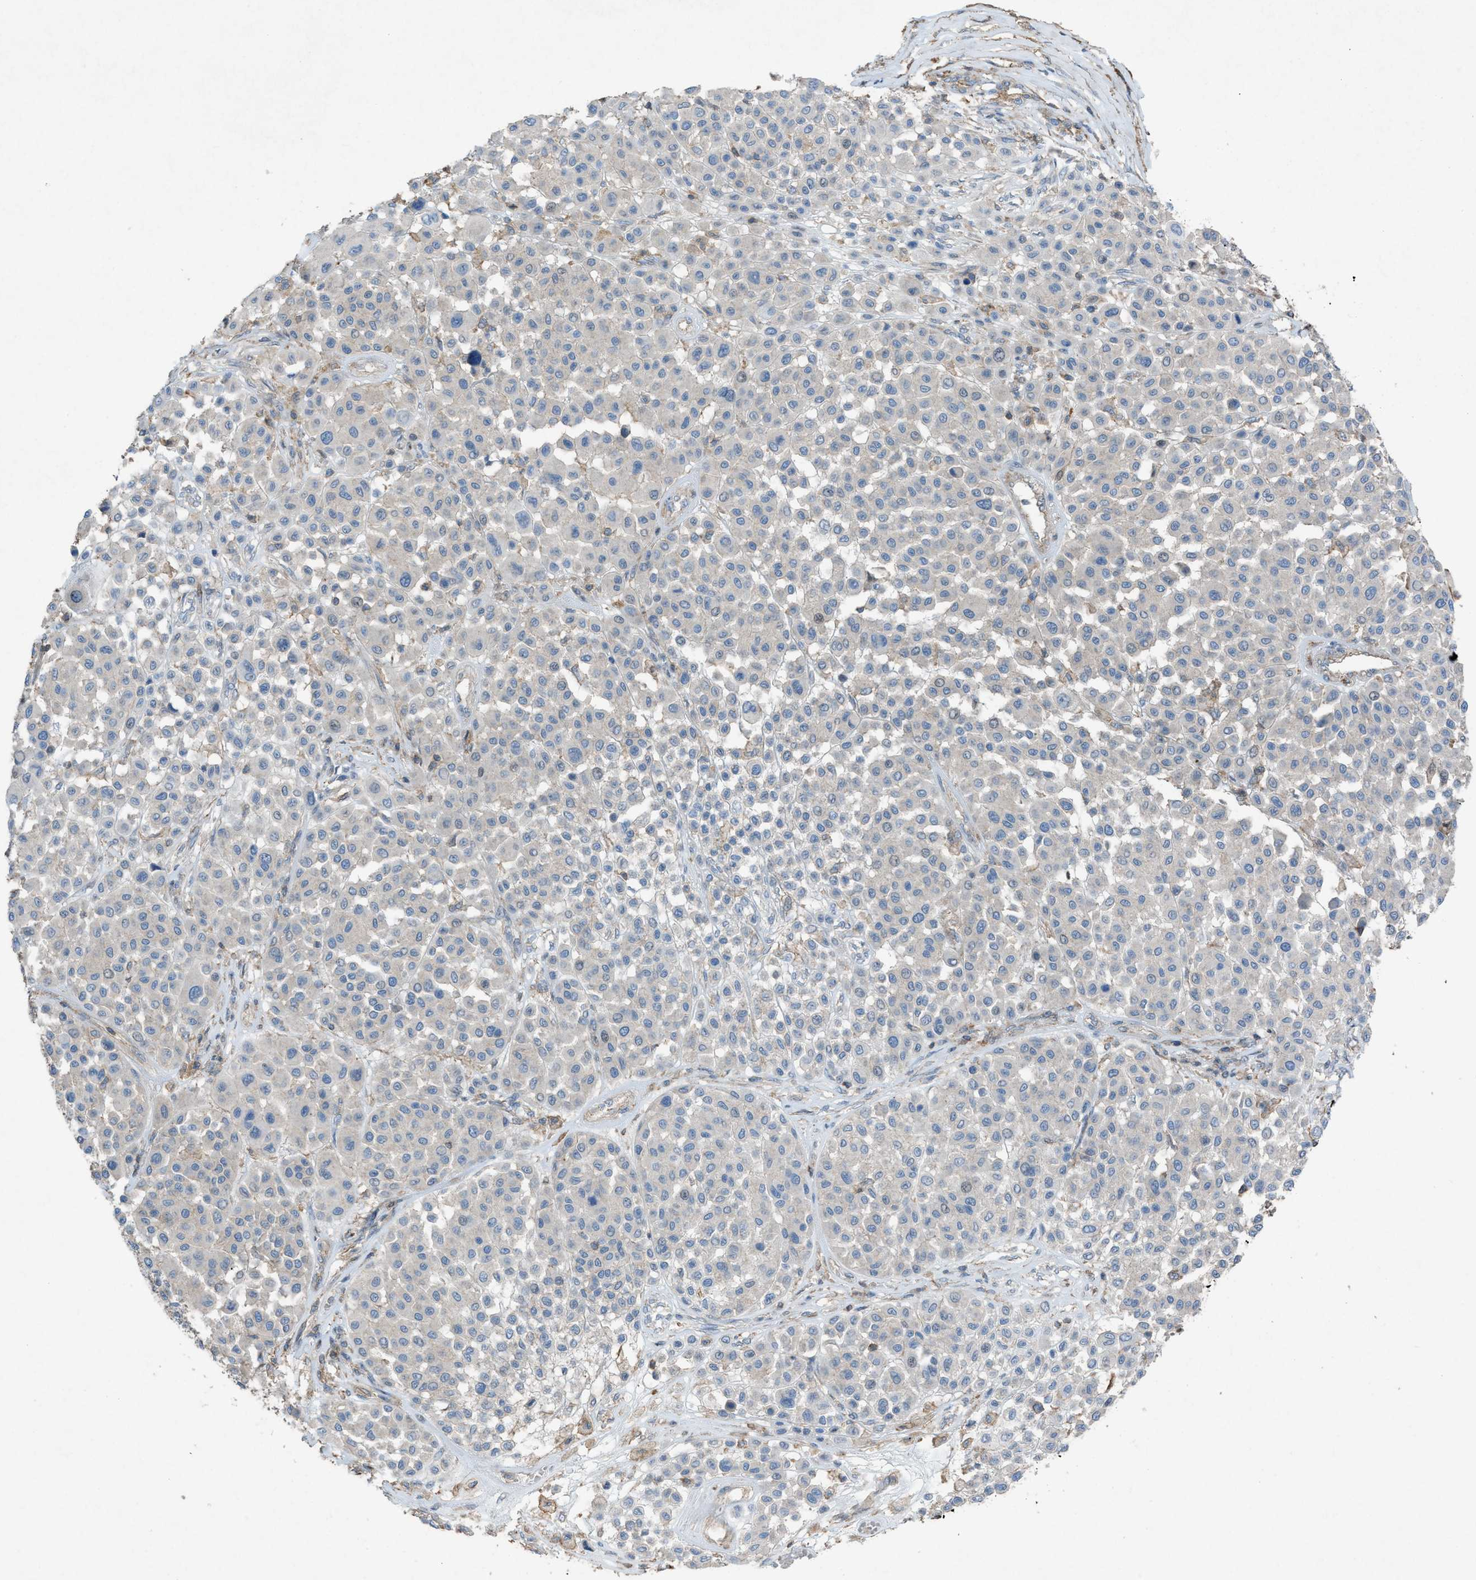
{"staining": {"intensity": "negative", "quantity": "none", "location": "none"}, "tissue": "melanoma", "cell_type": "Tumor cells", "image_type": "cancer", "snomed": [{"axis": "morphology", "description": "Malignant melanoma, Metastatic site"}, {"axis": "topography", "description": "Soft tissue"}], "caption": "Immunohistochemistry (IHC) histopathology image of neoplastic tissue: melanoma stained with DAB shows no significant protein positivity in tumor cells.", "gene": "NCK2", "patient": {"sex": "male", "age": 41}}